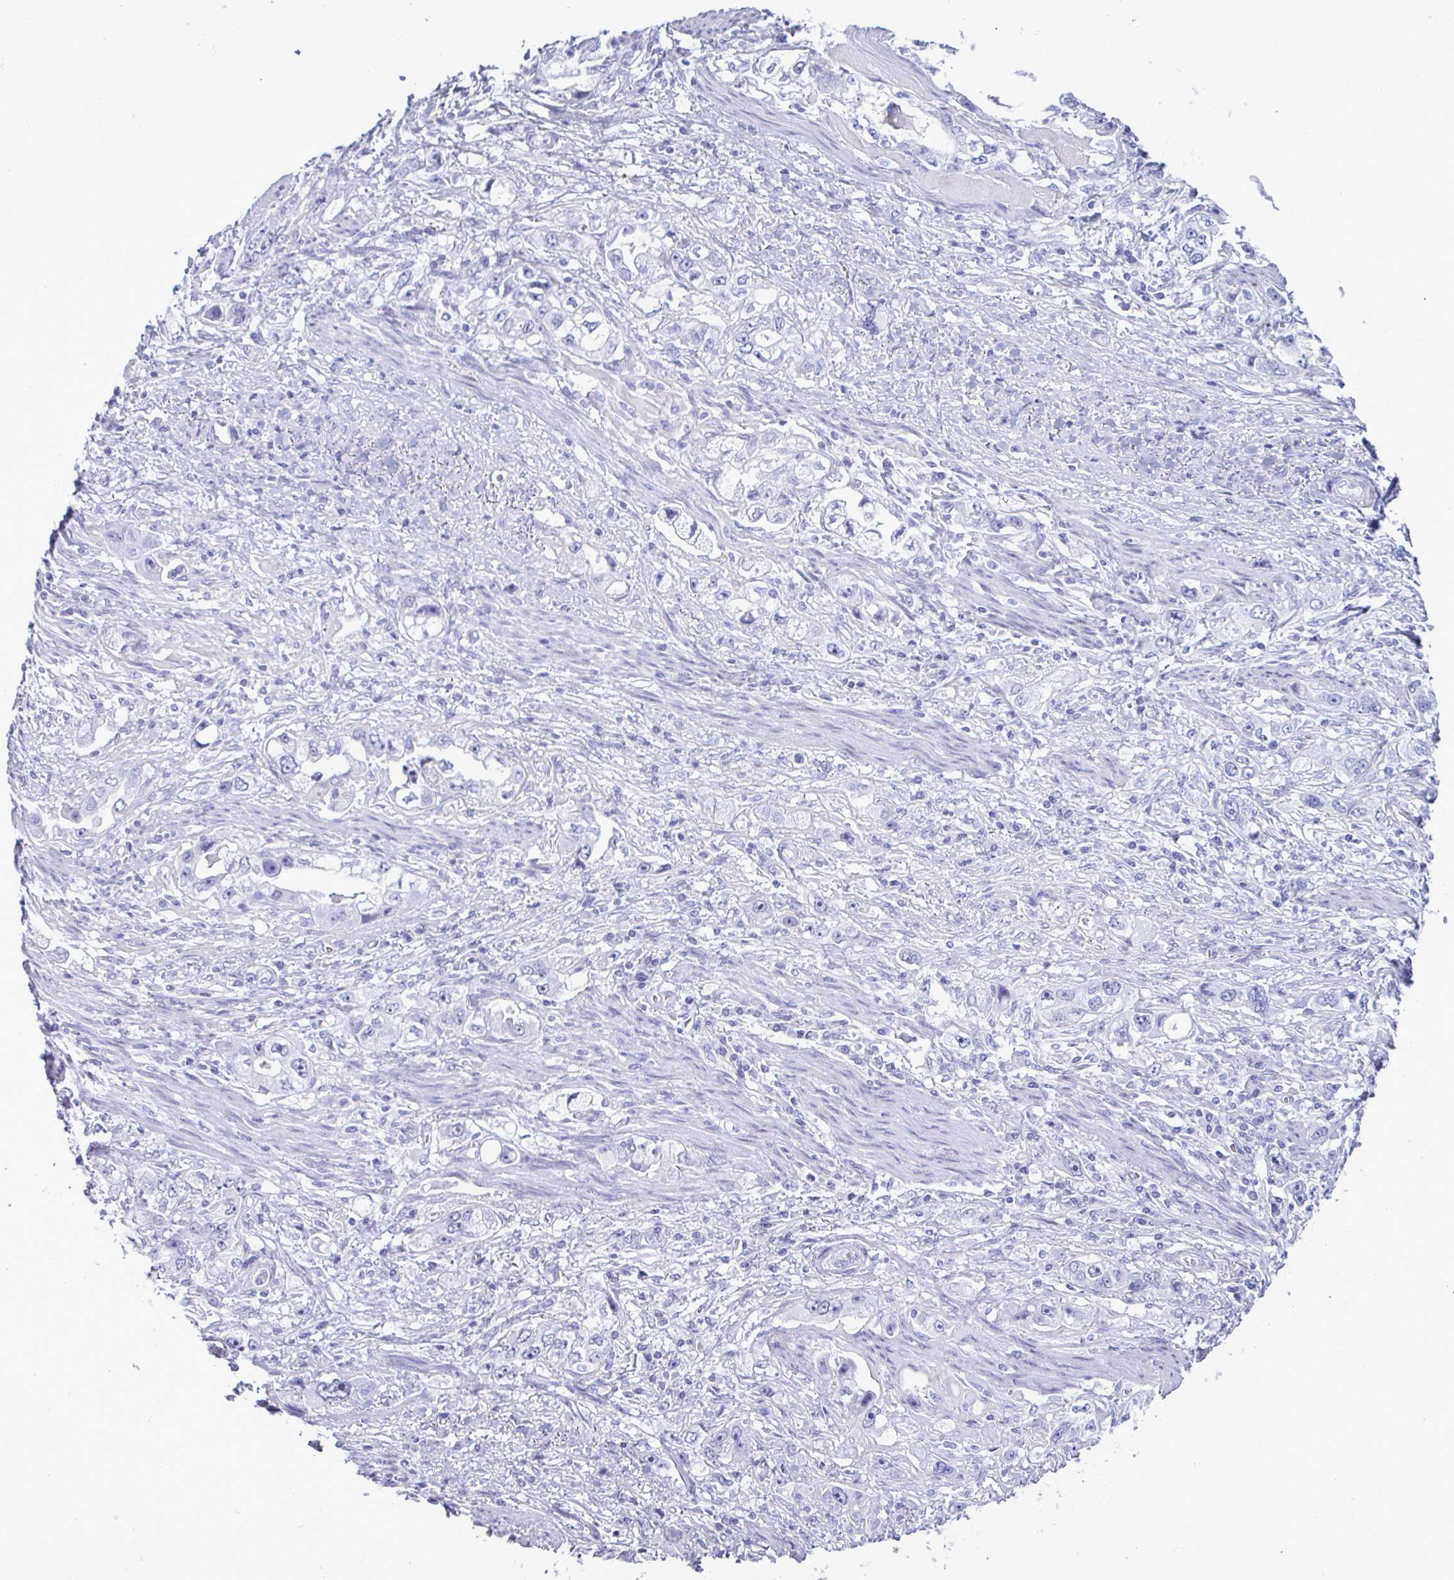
{"staining": {"intensity": "negative", "quantity": "none", "location": "none"}, "tissue": "stomach cancer", "cell_type": "Tumor cells", "image_type": "cancer", "snomed": [{"axis": "morphology", "description": "Adenocarcinoma, NOS"}, {"axis": "topography", "description": "Stomach, lower"}], "caption": "Tumor cells show no significant expression in adenocarcinoma (stomach).", "gene": "MRGPRG", "patient": {"sex": "female", "age": 93}}